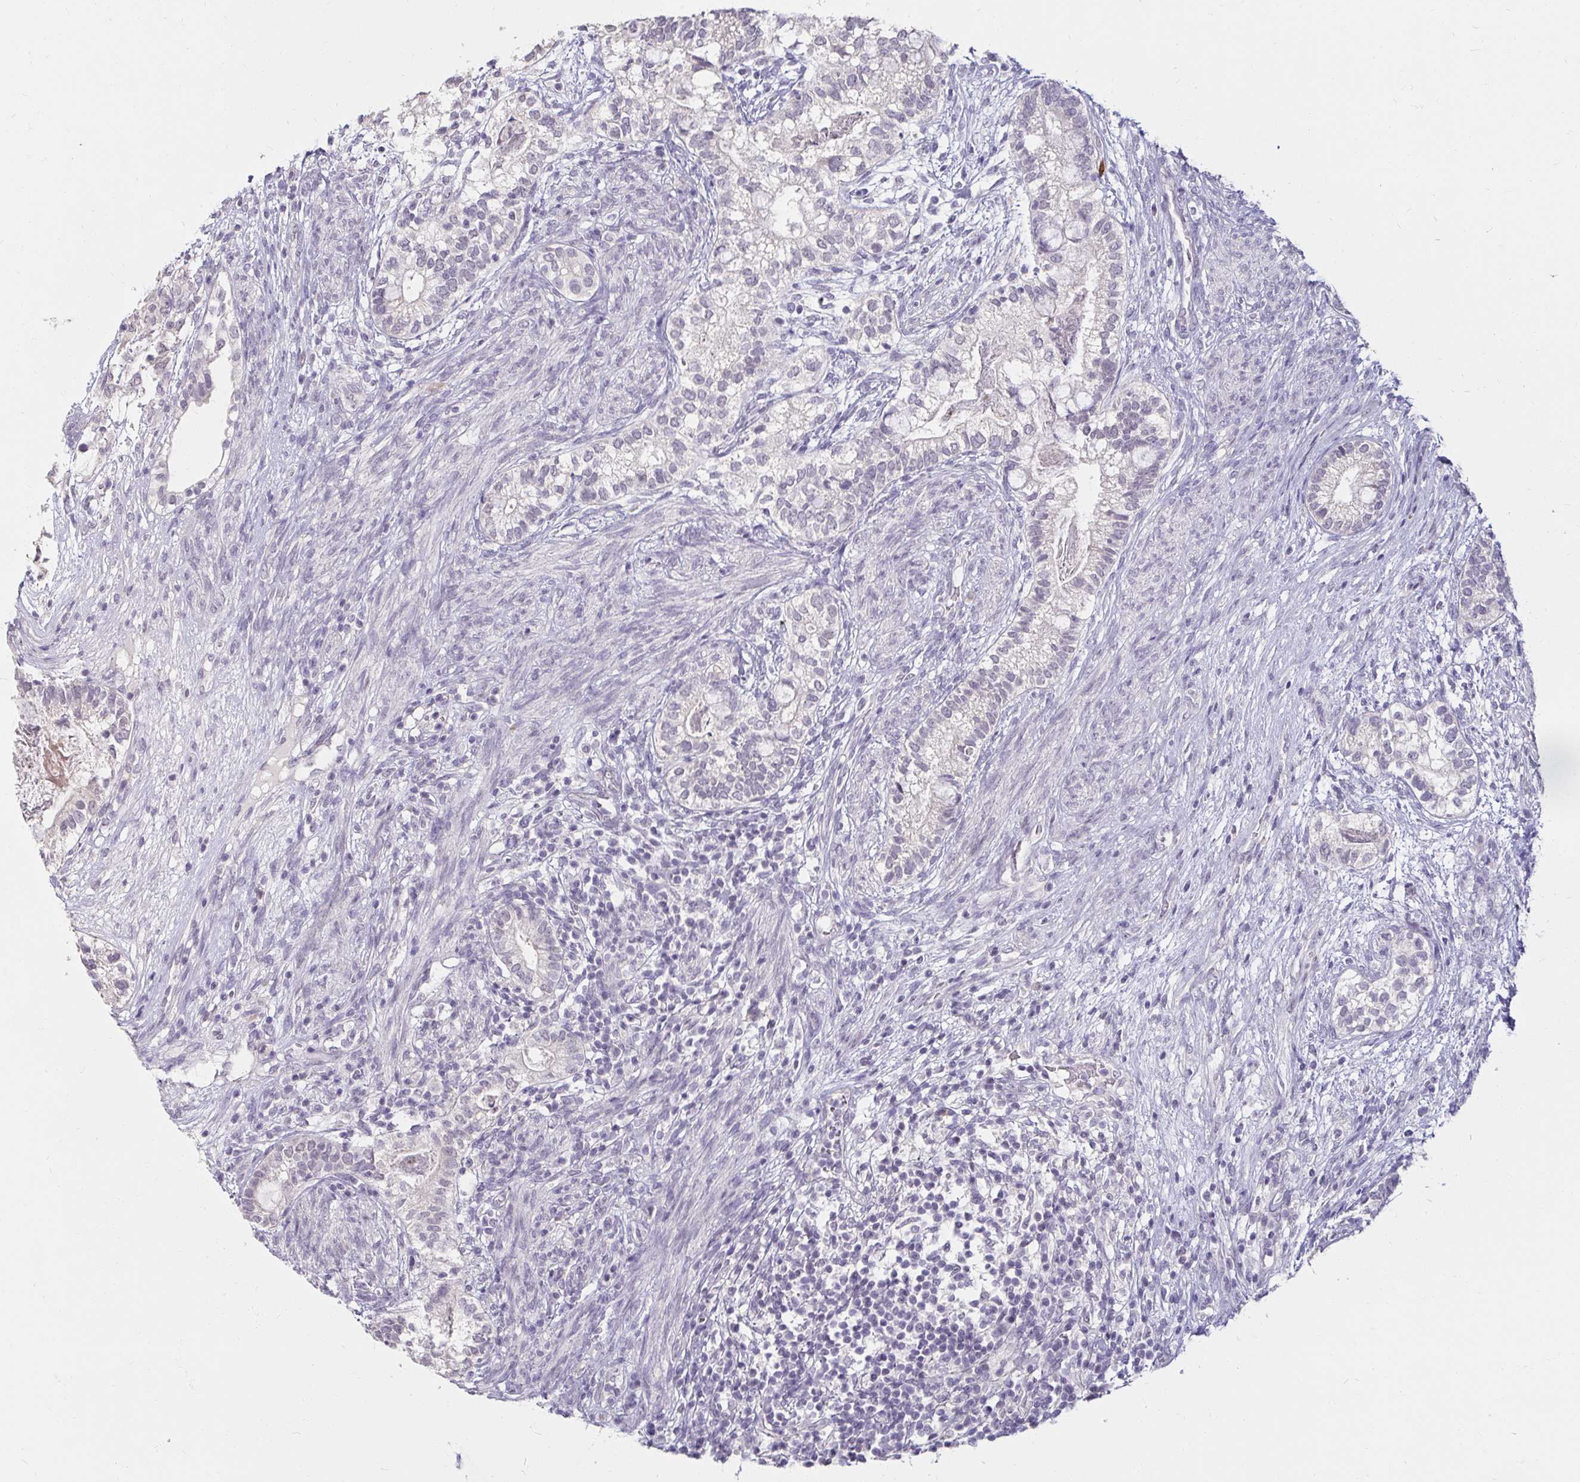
{"staining": {"intensity": "negative", "quantity": "none", "location": "none"}, "tissue": "testis cancer", "cell_type": "Tumor cells", "image_type": "cancer", "snomed": [{"axis": "morphology", "description": "Seminoma, NOS"}, {"axis": "morphology", "description": "Carcinoma, Embryonal, NOS"}, {"axis": "topography", "description": "Testis"}], "caption": "Testis seminoma was stained to show a protein in brown. There is no significant positivity in tumor cells.", "gene": "DDN", "patient": {"sex": "male", "age": 41}}